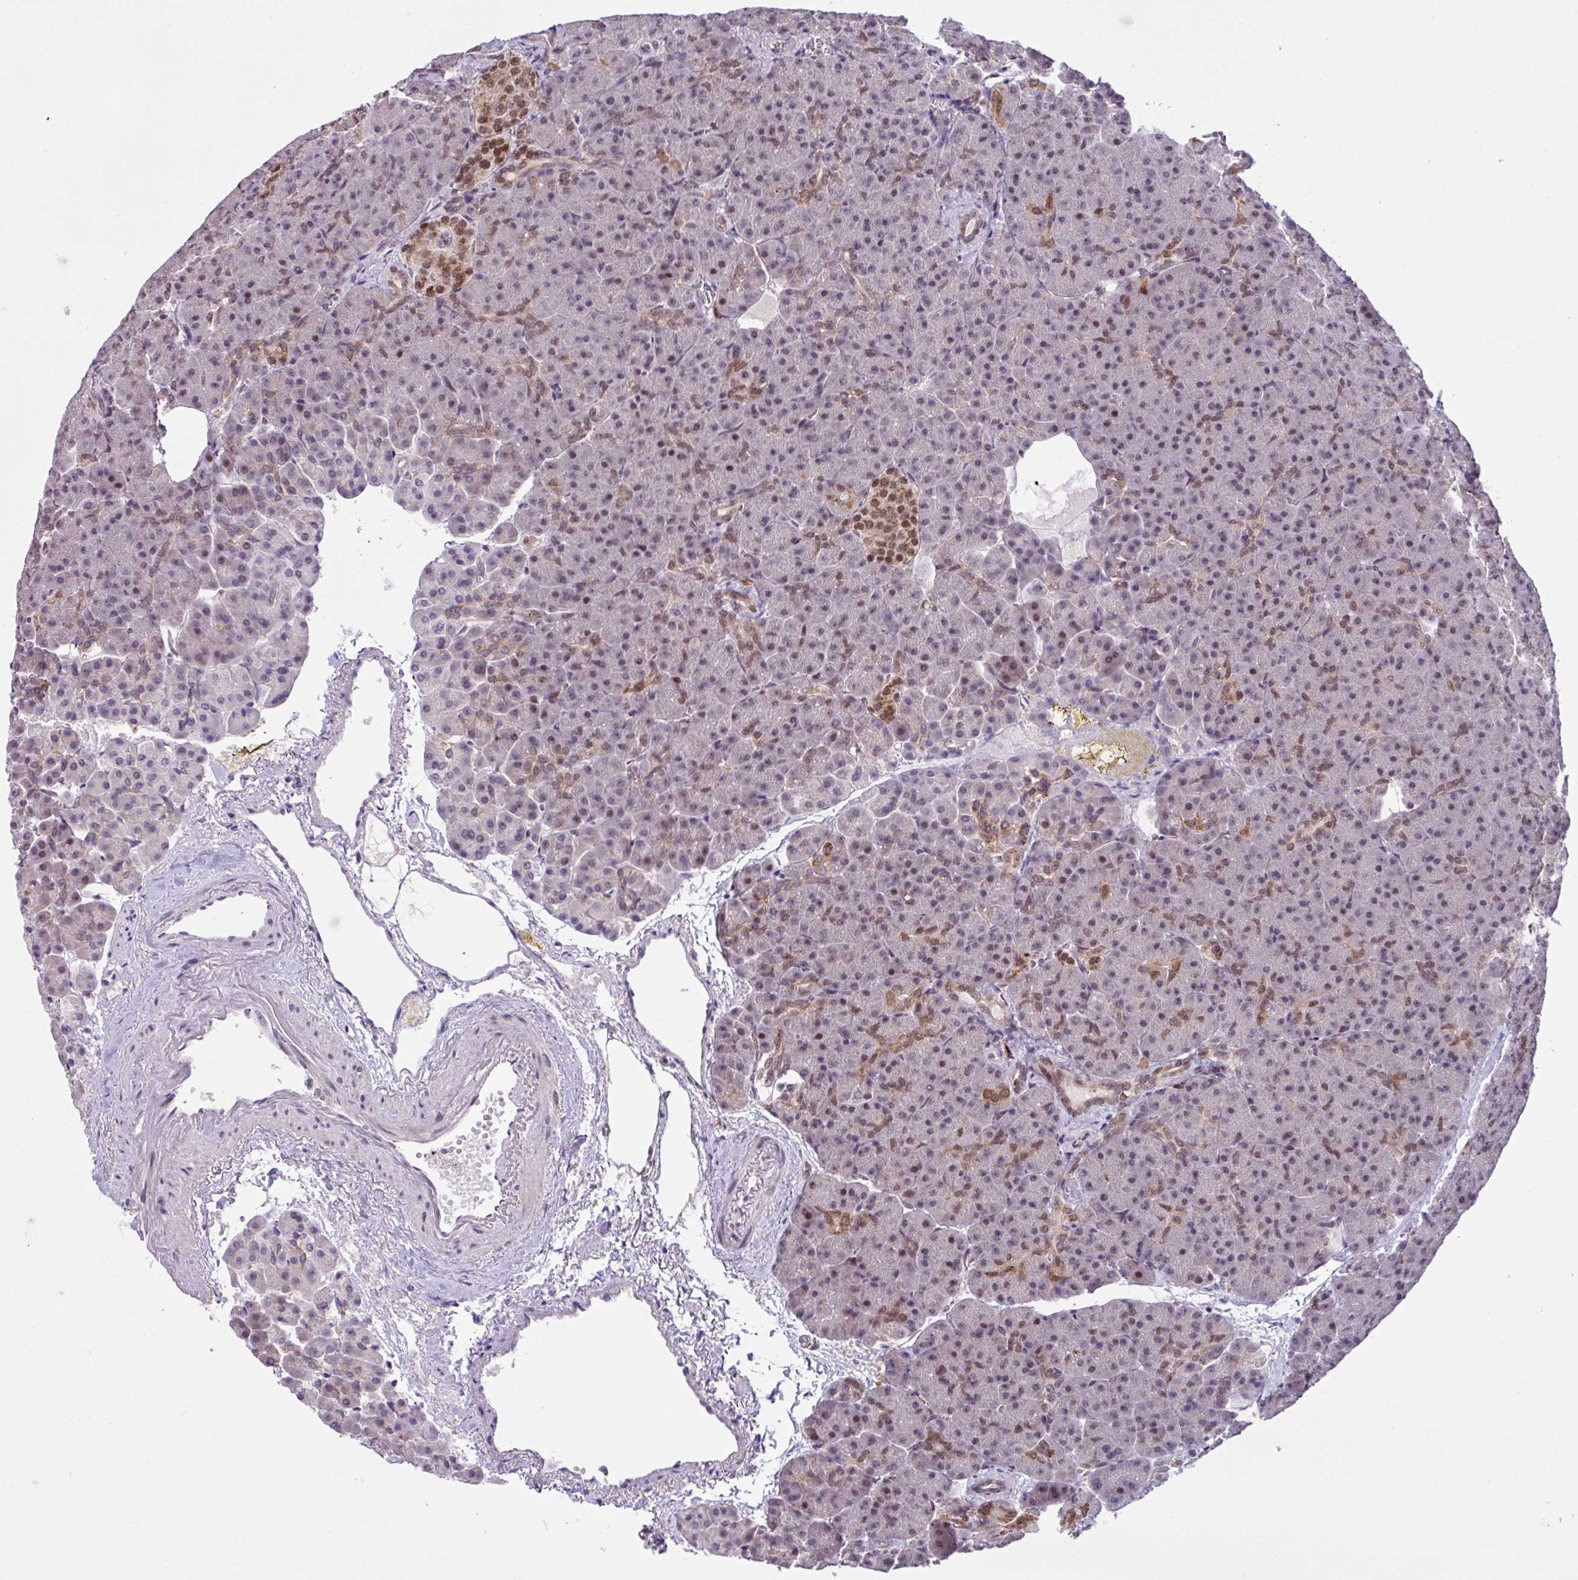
{"staining": {"intensity": "moderate", "quantity": "<25%", "location": "cytoplasmic/membranous,nuclear"}, "tissue": "pancreas", "cell_type": "Exocrine glandular cells", "image_type": "normal", "snomed": [{"axis": "morphology", "description": "Normal tissue, NOS"}, {"axis": "topography", "description": "Pancreas"}], "caption": "IHC histopathology image of benign pancreas: pancreas stained using IHC reveals low levels of moderate protein expression localized specifically in the cytoplasmic/membranous,nuclear of exocrine glandular cells, appearing as a cytoplasmic/membranous,nuclear brown color.", "gene": "BRD3", "patient": {"sex": "female", "age": 74}}